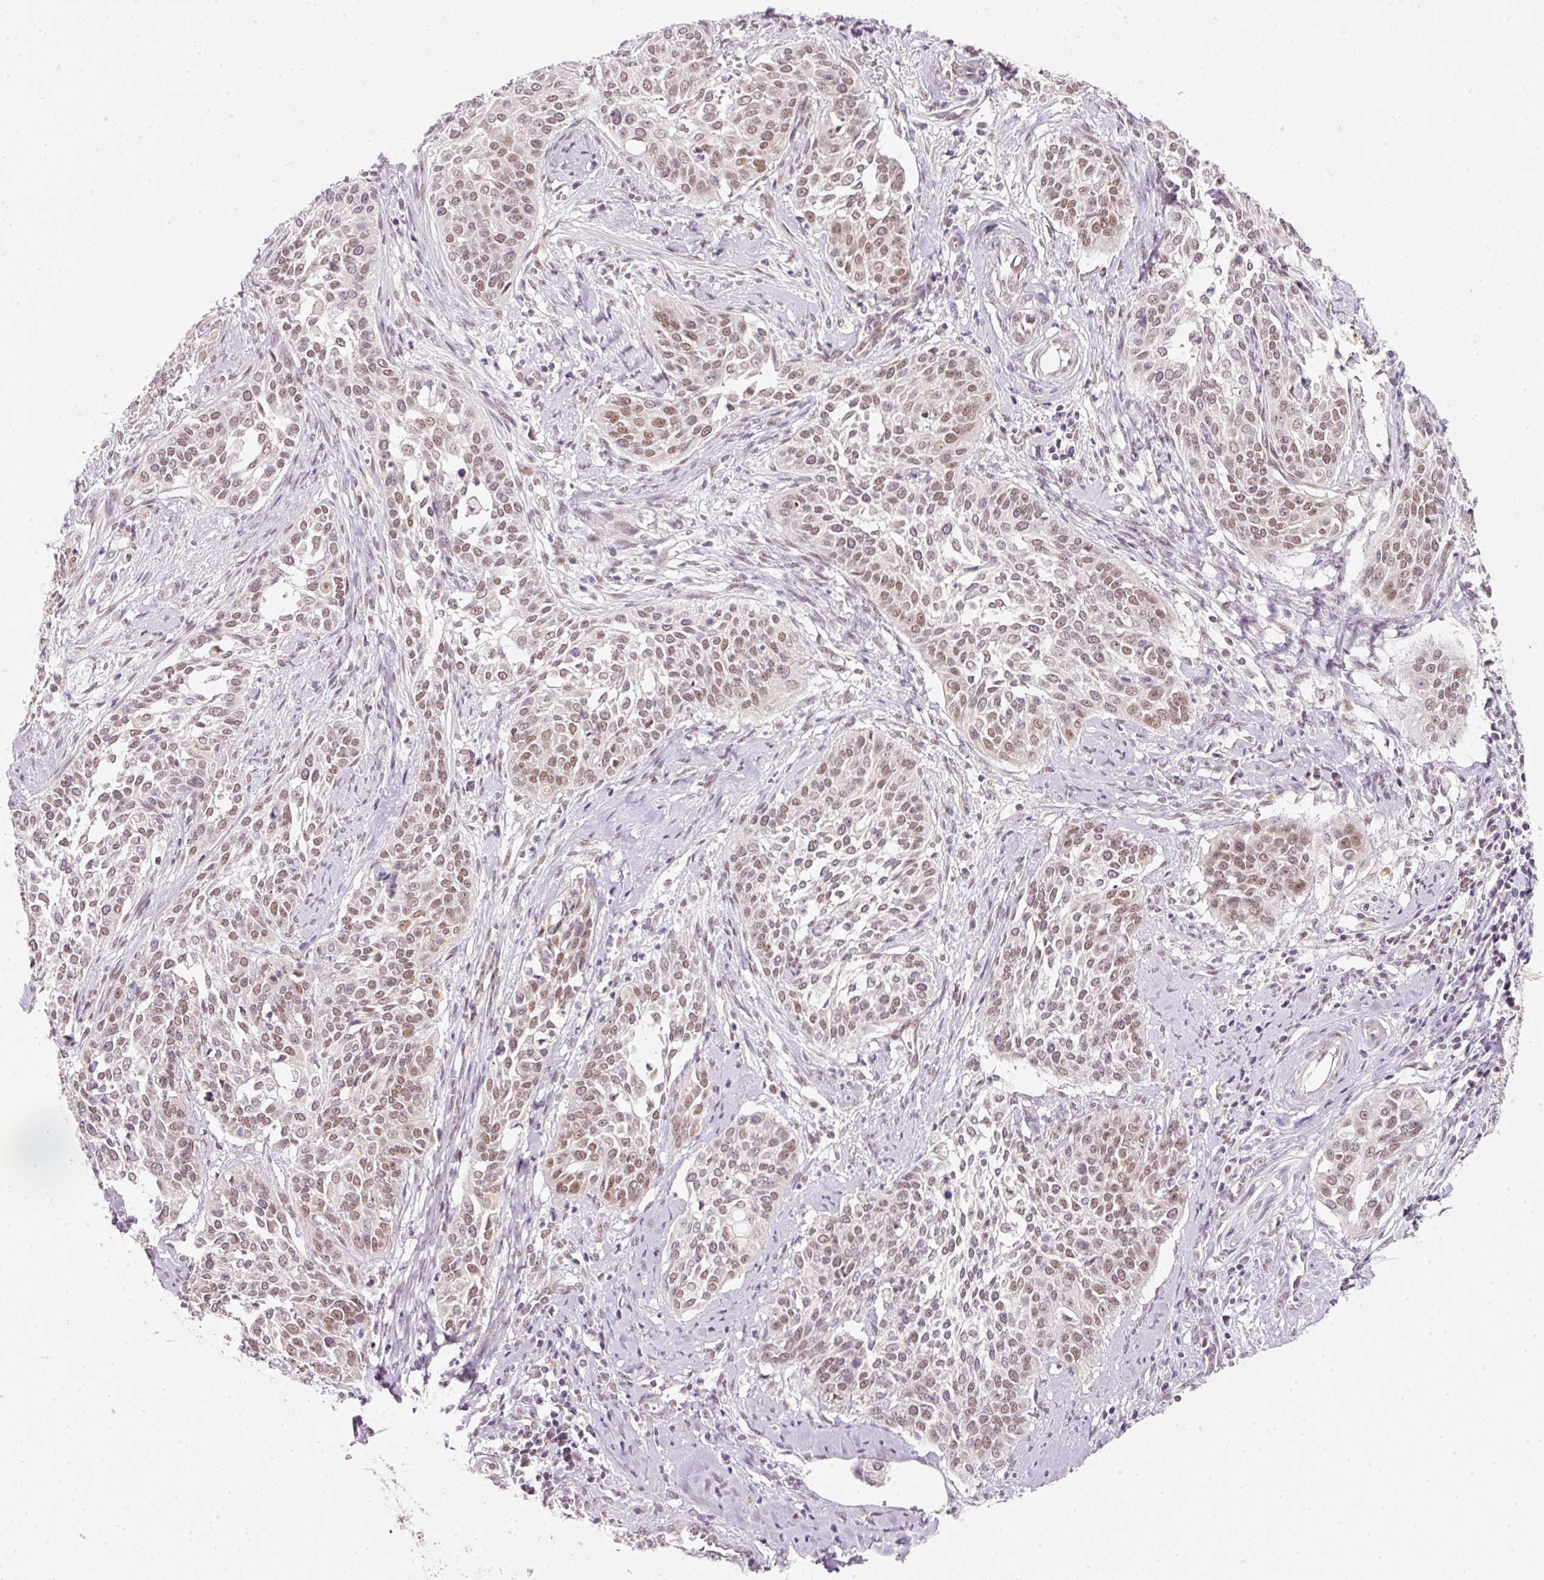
{"staining": {"intensity": "moderate", "quantity": ">75%", "location": "nuclear"}, "tissue": "cervical cancer", "cell_type": "Tumor cells", "image_type": "cancer", "snomed": [{"axis": "morphology", "description": "Squamous cell carcinoma, NOS"}, {"axis": "topography", "description": "Cervix"}], "caption": "Immunohistochemistry (DAB (3,3'-diaminobenzidine)) staining of human squamous cell carcinoma (cervical) displays moderate nuclear protein staining in about >75% of tumor cells.", "gene": "FSTL3", "patient": {"sex": "female", "age": 44}}